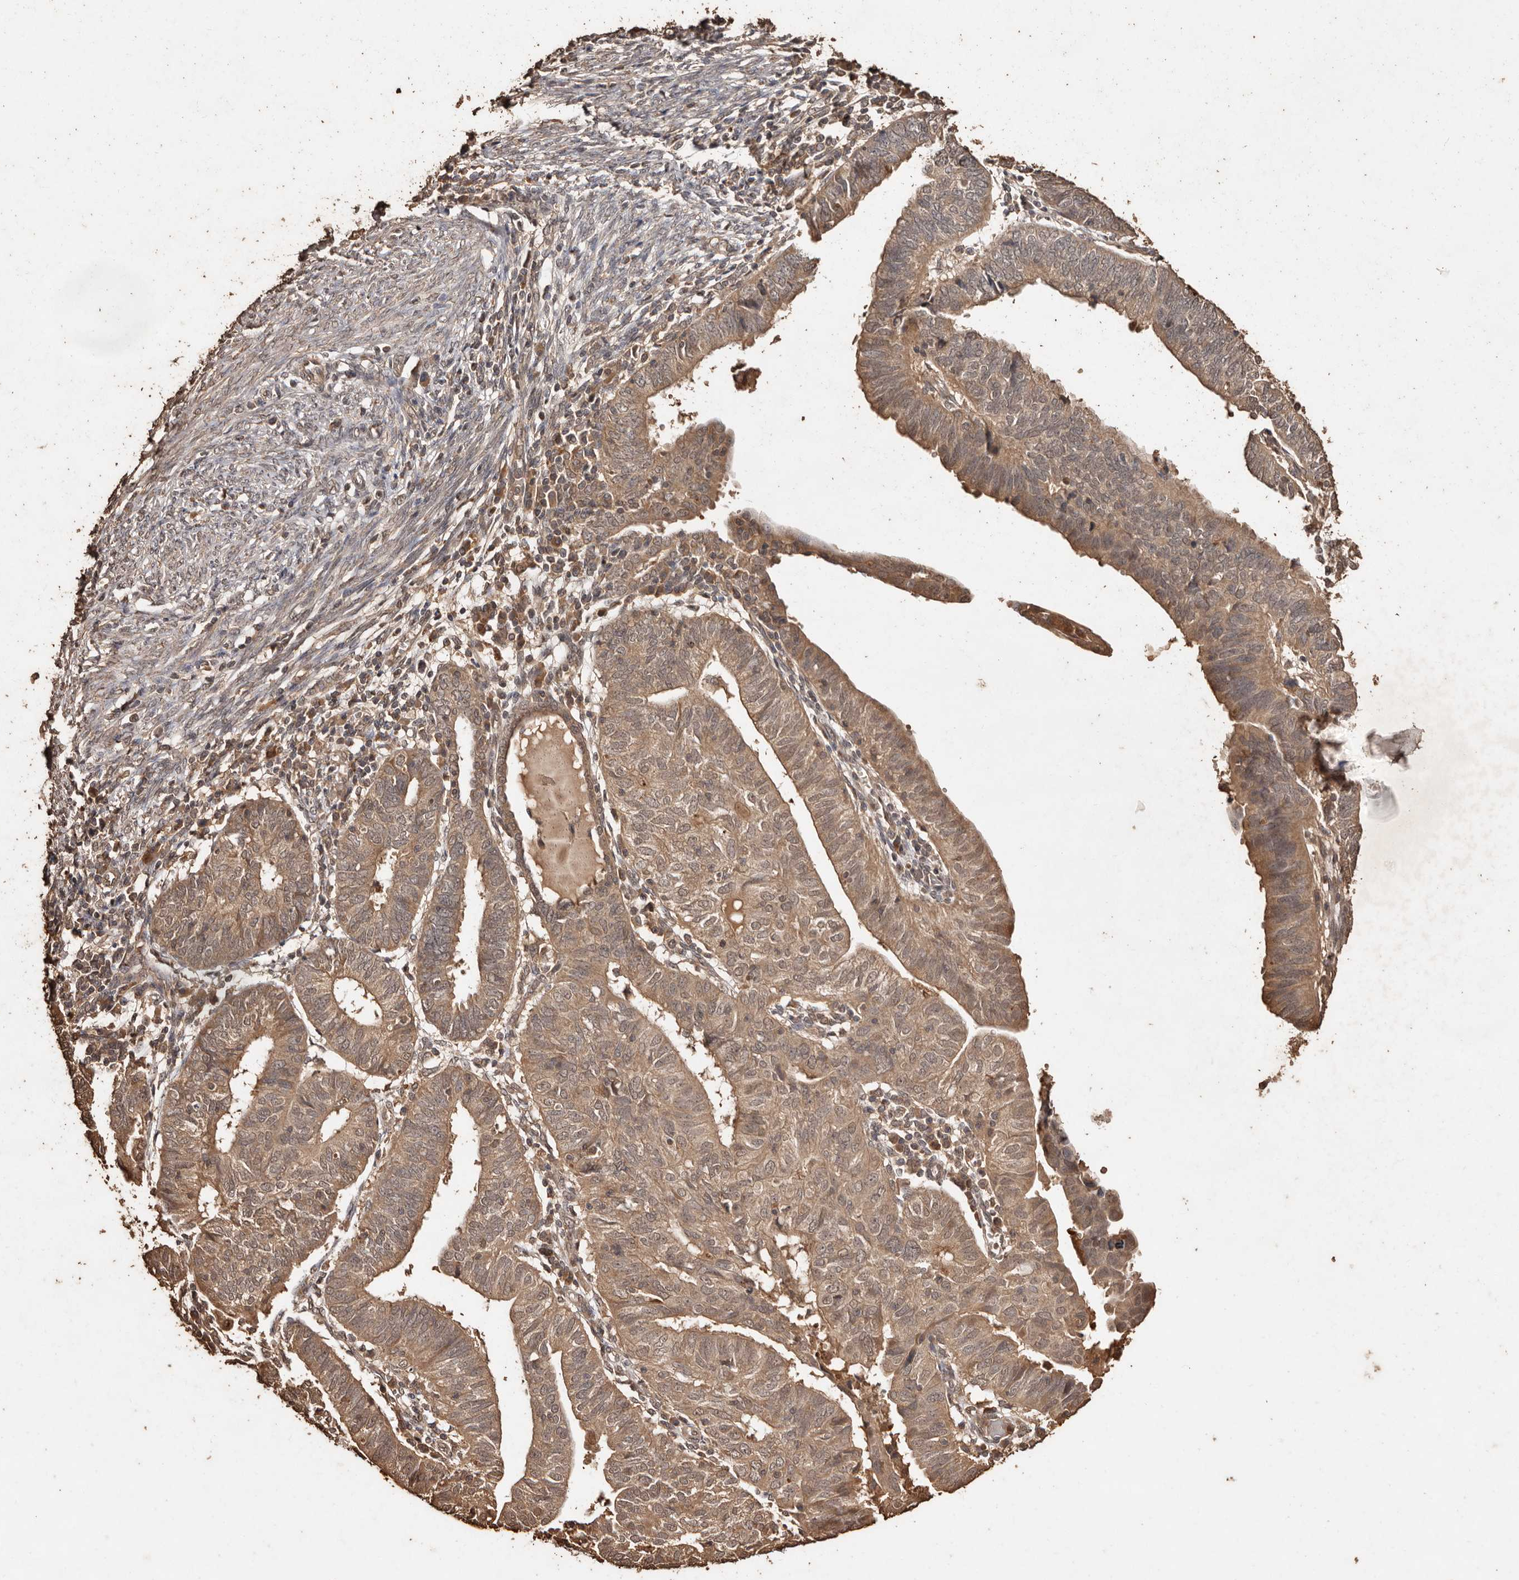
{"staining": {"intensity": "moderate", "quantity": ">75%", "location": "cytoplasmic/membranous"}, "tissue": "endometrial cancer", "cell_type": "Tumor cells", "image_type": "cancer", "snomed": [{"axis": "morphology", "description": "Adenocarcinoma, NOS"}, {"axis": "topography", "description": "Uterus"}], "caption": "Moderate cytoplasmic/membranous protein expression is seen in approximately >75% of tumor cells in endometrial adenocarcinoma. (DAB (3,3'-diaminobenzidine) IHC with brightfield microscopy, high magnification).", "gene": "PKDCC", "patient": {"sex": "female", "age": 77}}